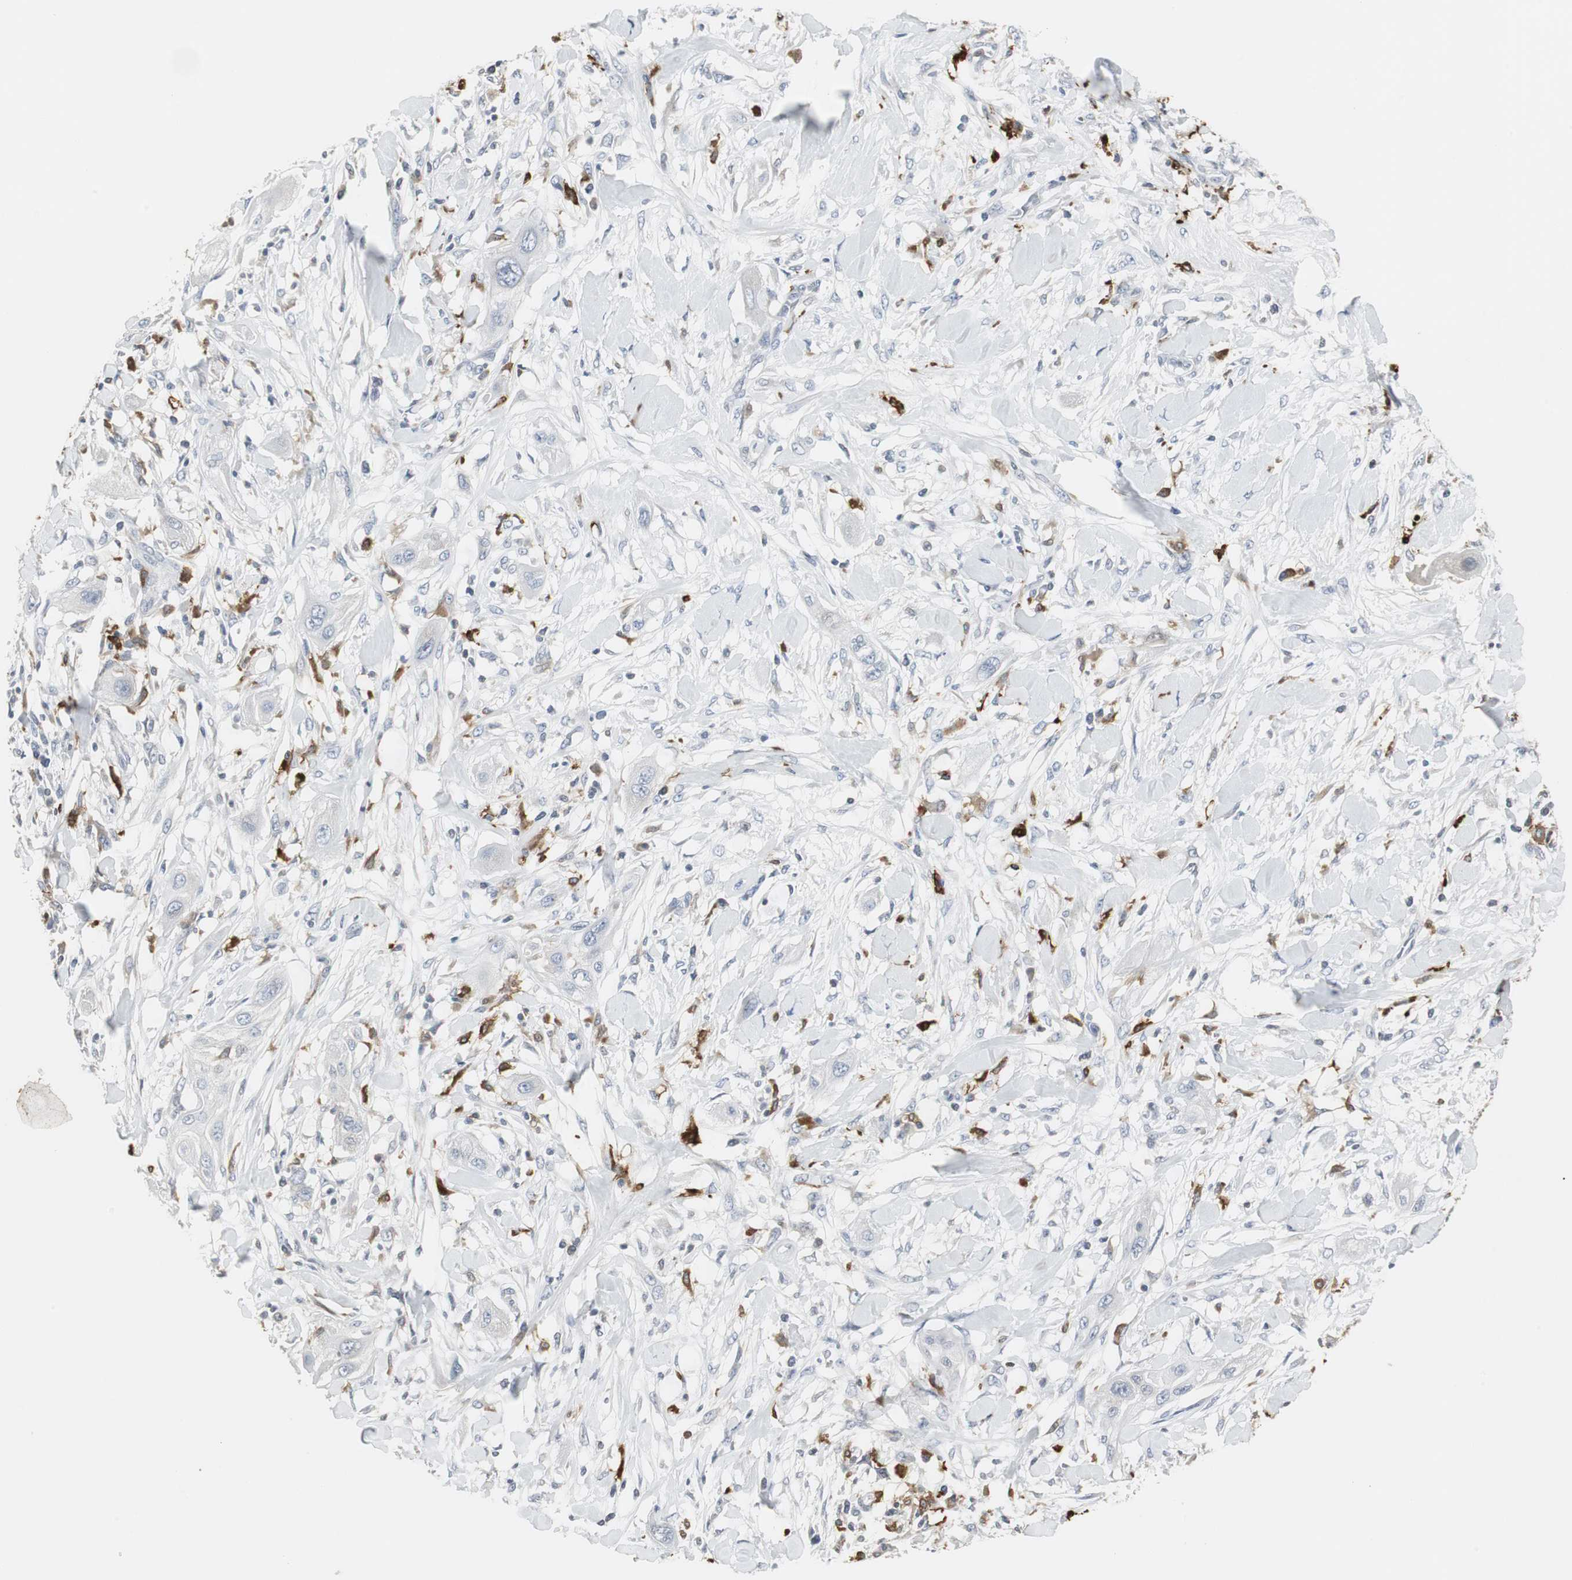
{"staining": {"intensity": "negative", "quantity": "none", "location": "none"}, "tissue": "lung cancer", "cell_type": "Tumor cells", "image_type": "cancer", "snomed": [{"axis": "morphology", "description": "Squamous cell carcinoma, NOS"}, {"axis": "topography", "description": "Lung"}], "caption": "There is no significant staining in tumor cells of lung cancer (squamous cell carcinoma). (Brightfield microscopy of DAB immunohistochemistry (IHC) at high magnification).", "gene": "PI15", "patient": {"sex": "female", "age": 47}}